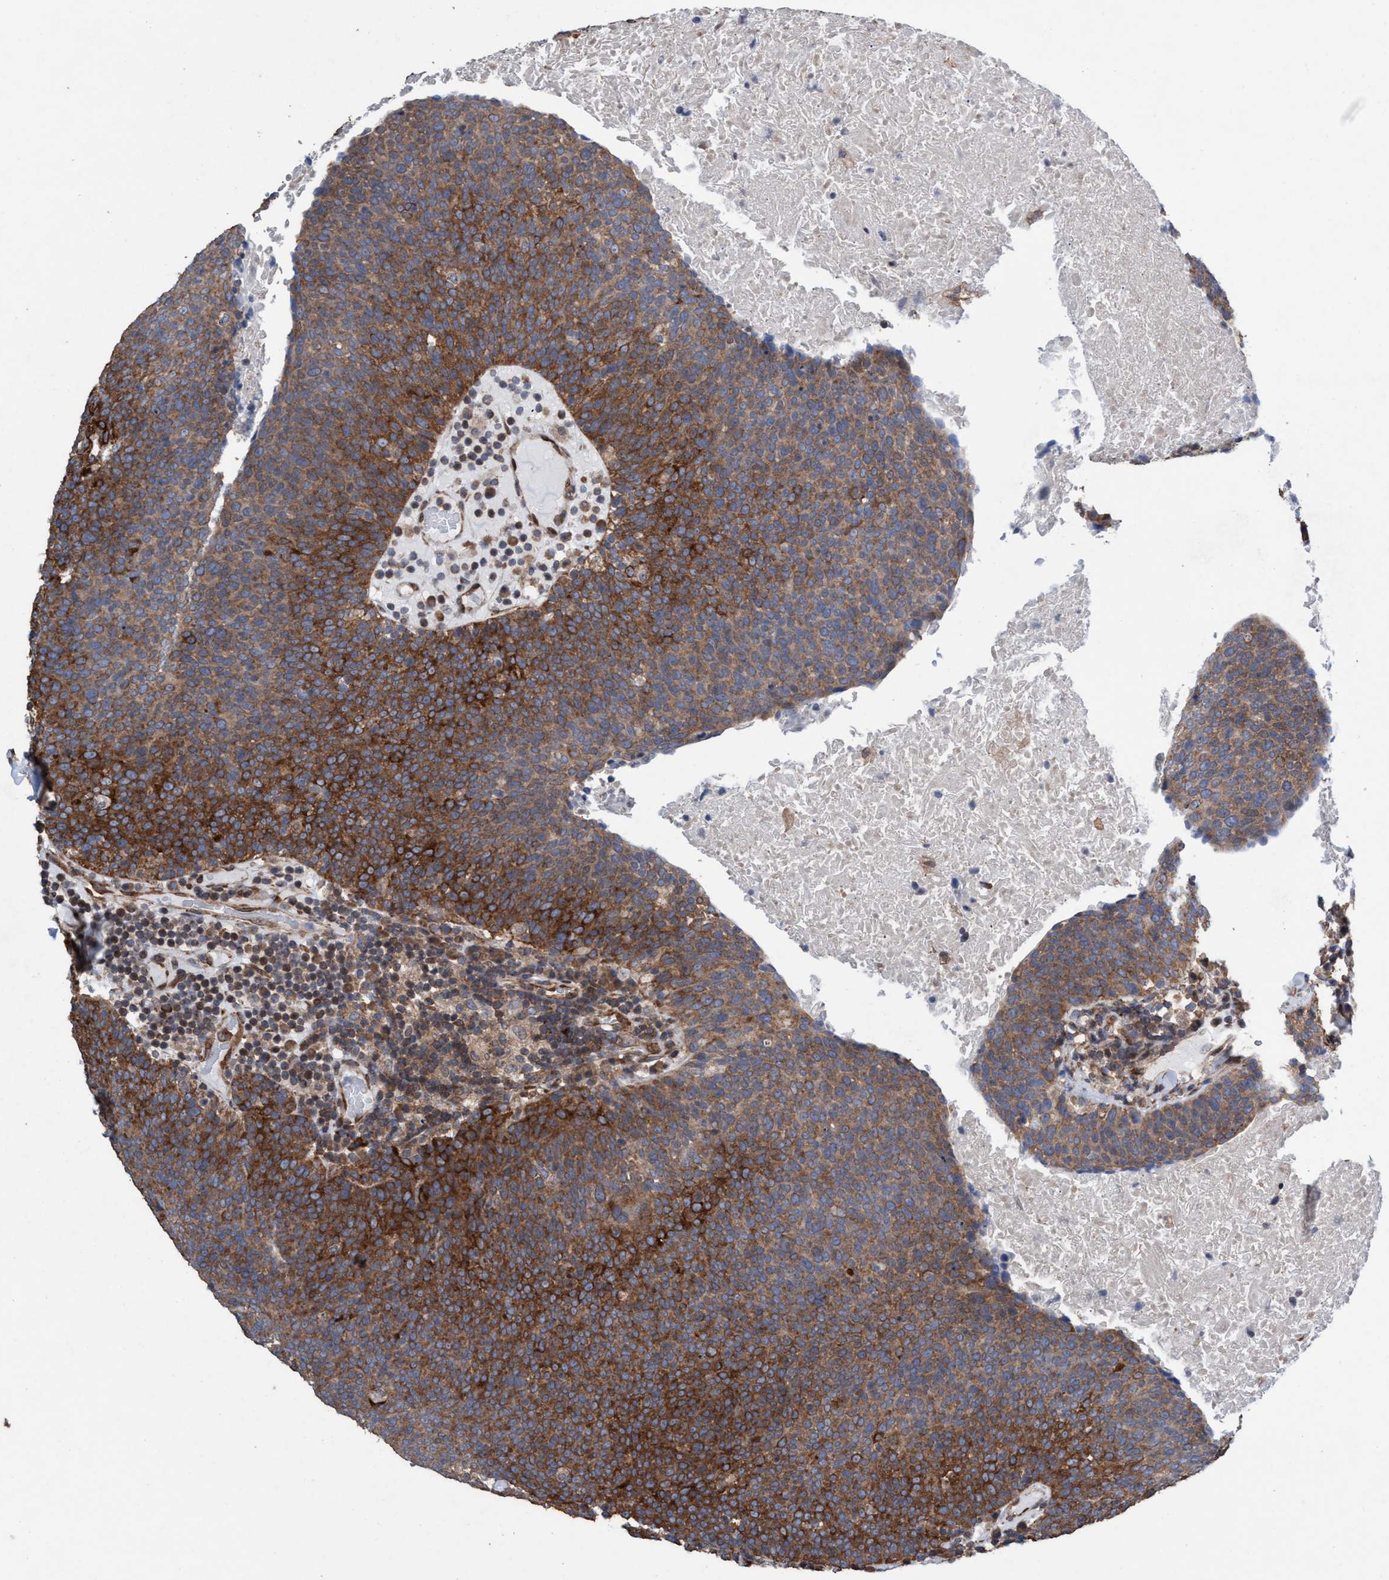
{"staining": {"intensity": "strong", "quantity": ">75%", "location": "cytoplasmic/membranous"}, "tissue": "head and neck cancer", "cell_type": "Tumor cells", "image_type": "cancer", "snomed": [{"axis": "morphology", "description": "Squamous cell carcinoma, NOS"}, {"axis": "morphology", "description": "Squamous cell carcinoma, metastatic, NOS"}, {"axis": "topography", "description": "Lymph node"}, {"axis": "topography", "description": "Head-Neck"}], "caption": "An immunohistochemistry (IHC) photomicrograph of tumor tissue is shown. Protein staining in brown shows strong cytoplasmic/membranous positivity in head and neck cancer (squamous cell carcinoma) within tumor cells.", "gene": "METAP2", "patient": {"sex": "male", "age": 62}}